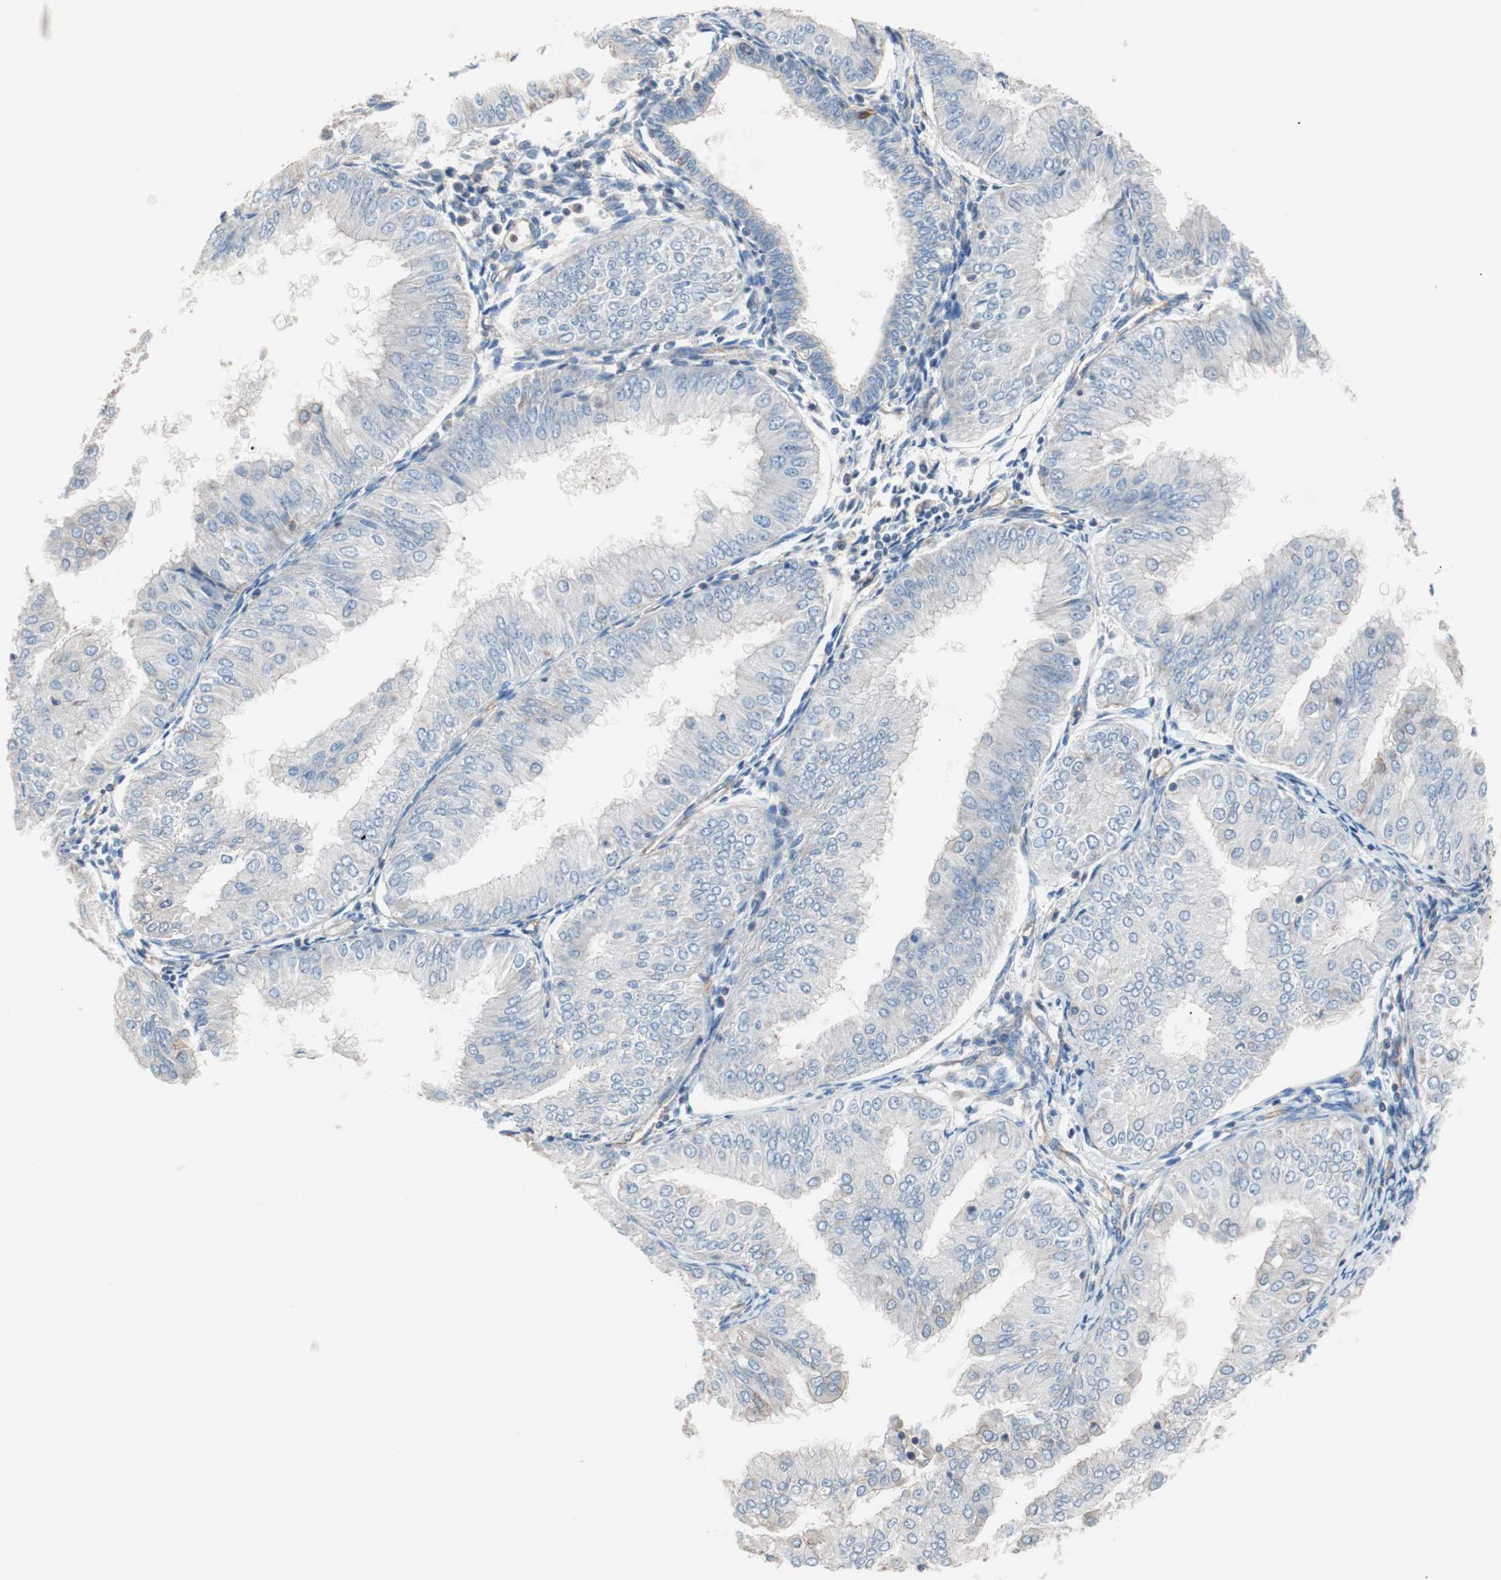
{"staining": {"intensity": "negative", "quantity": "none", "location": "none"}, "tissue": "endometrial cancer", "cell_type": "Tumor cells", "image_type": "cancer", "snomed": [{"axis": "morphology", "description": "Adenocarcinoma, NOS"}, {"axis": "topography", "description": "Endometrium"}], "caption": "DAB immunohistochemical staining of human endometrial adenocarcinoma shows no significant positivity in tumor cells. (DAB IHC with hematoxylin counter stain).", "gene": "GPR160", "patient": {"sex": "female", "age": 53}}